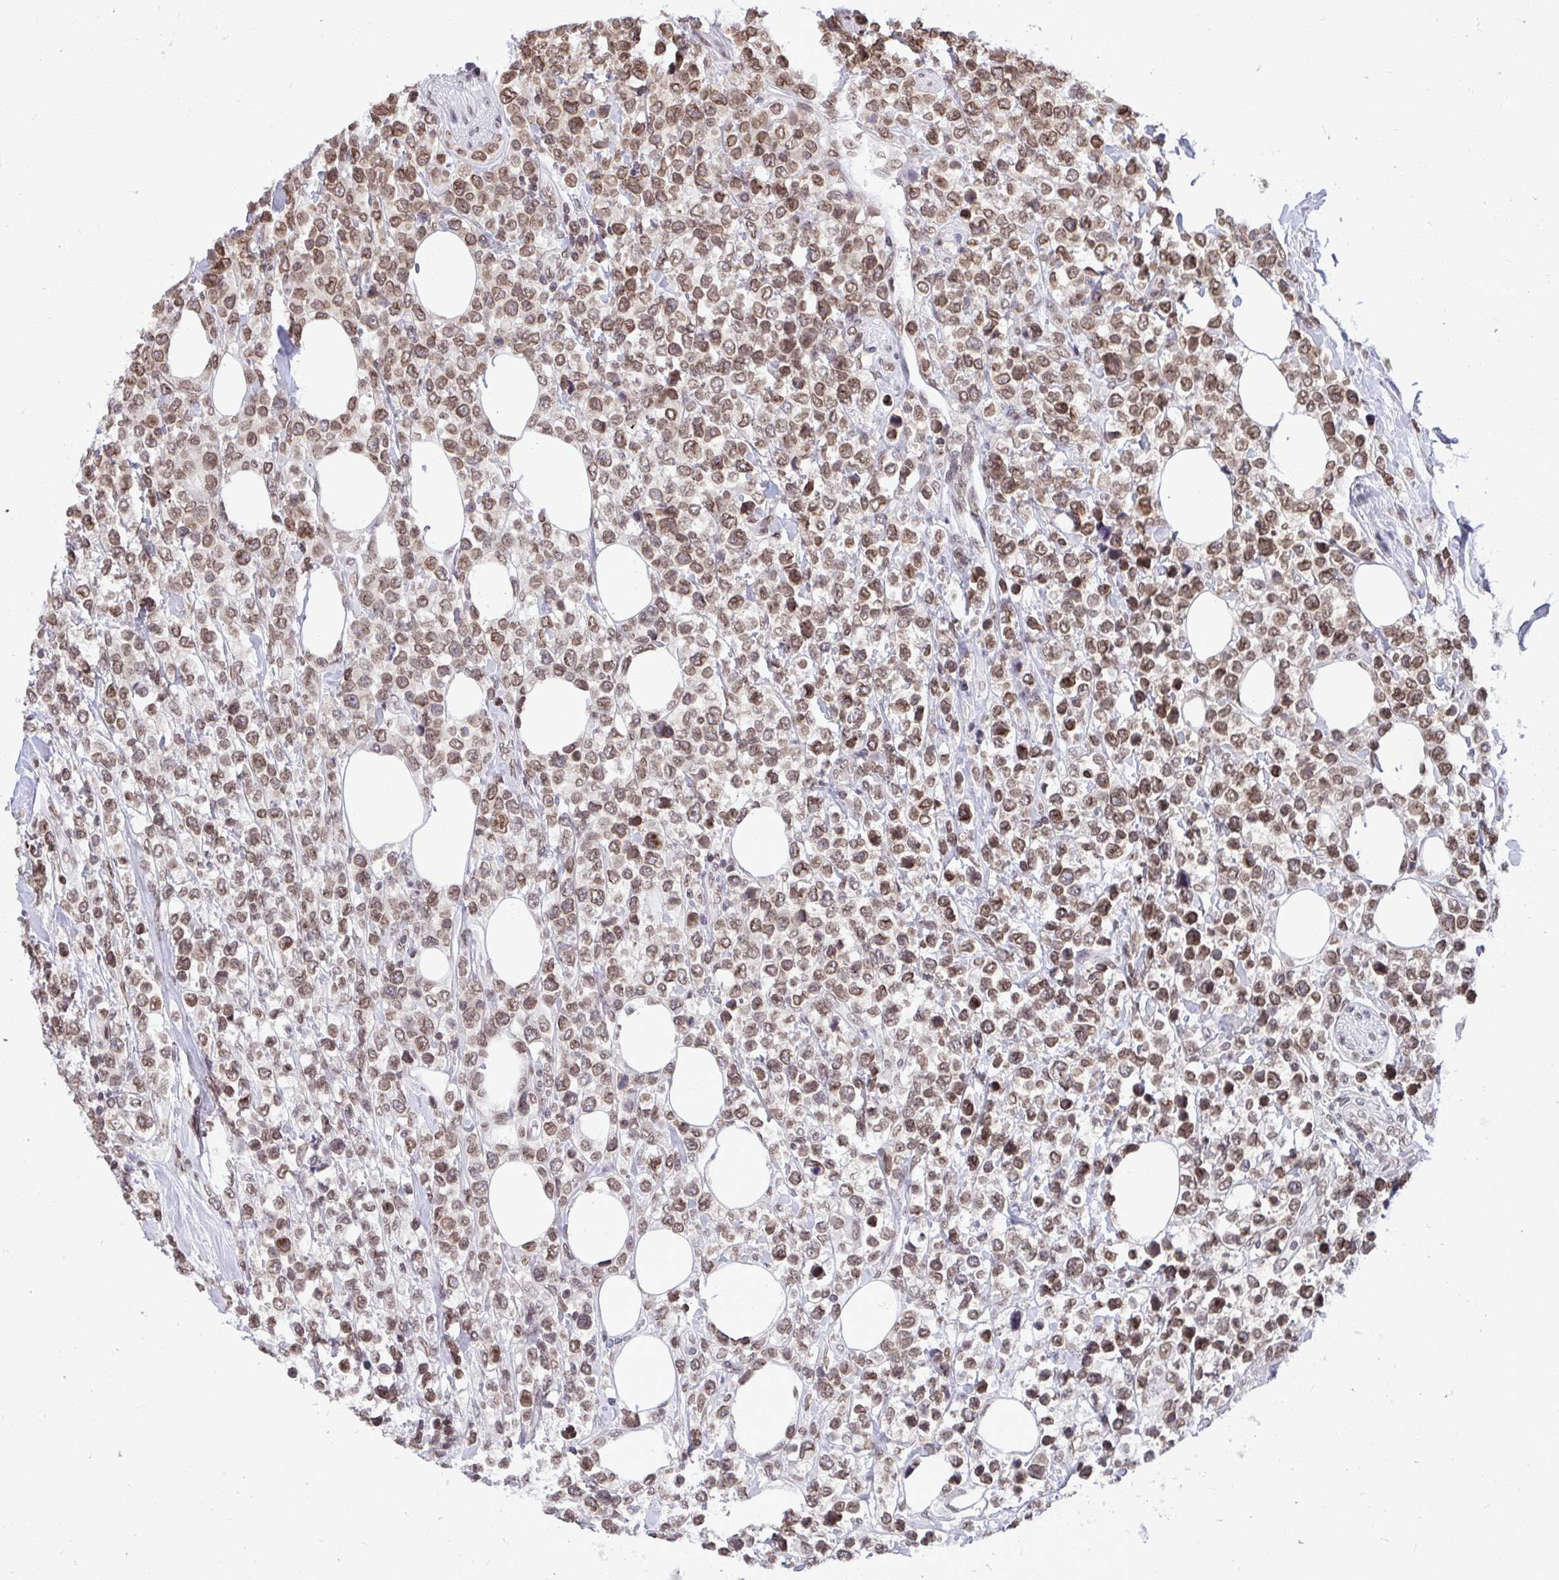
{"staining": {"intensity": "moderate", "quantity": ">75%", "location": "nuclear"}, "tissue": "lymphoma", "cell_type": "Tumor cells", "image_type": "cancer", "snomed": [{"axis": "morphology", "description": "Malignant lymphoma, non-Hodgkin's type, High grade"}, {"axis": "topography", "description": "Soft tissue"}], "caption": "A brown stain labels moderate nuclear staining of a protein in lymphoma tumor cells.", "gene": "JPT1", "patient": {"sex": "female", "age": 56}}